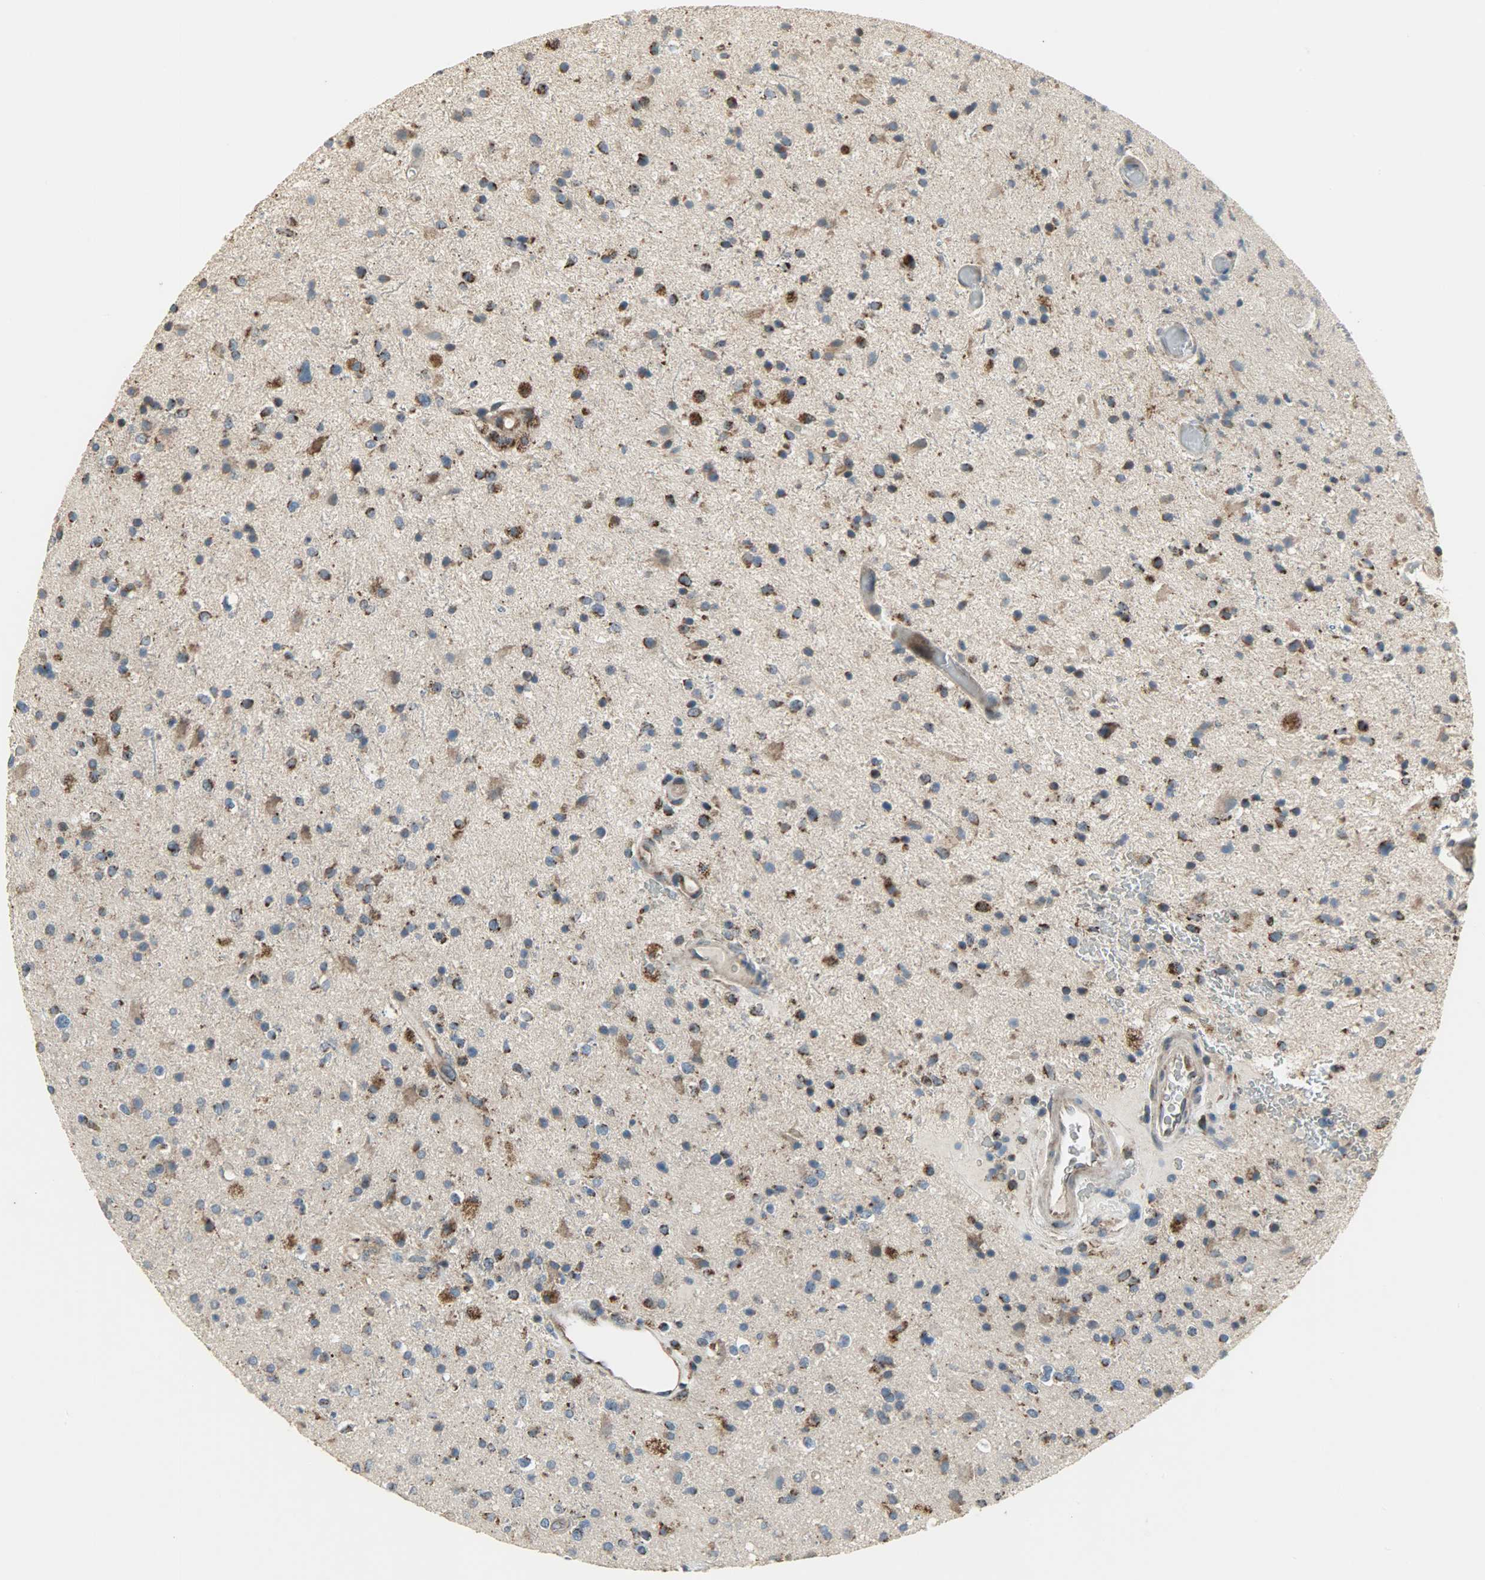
{"staining": {"intensity": "strong", "quantity": ">75%", "location": "cytoplasmic/membranous"}, "tissue": "glioma", "cell_type": "Tumor cells", "image_type": "cancer", "snomed": [{"axis": "morphology", "description": "Glioma, malignant, High grade"}, {"axis": "topography", "description": "Brain"}], "caption": "This micrograph demonstrates IHC staining of malignant high-grade glioma, with high strong cytoplasmic/membranous positivity in about >75% of tumor cells.", "gene": "AMT", "patient": {"sex": "male", "age": 33}}